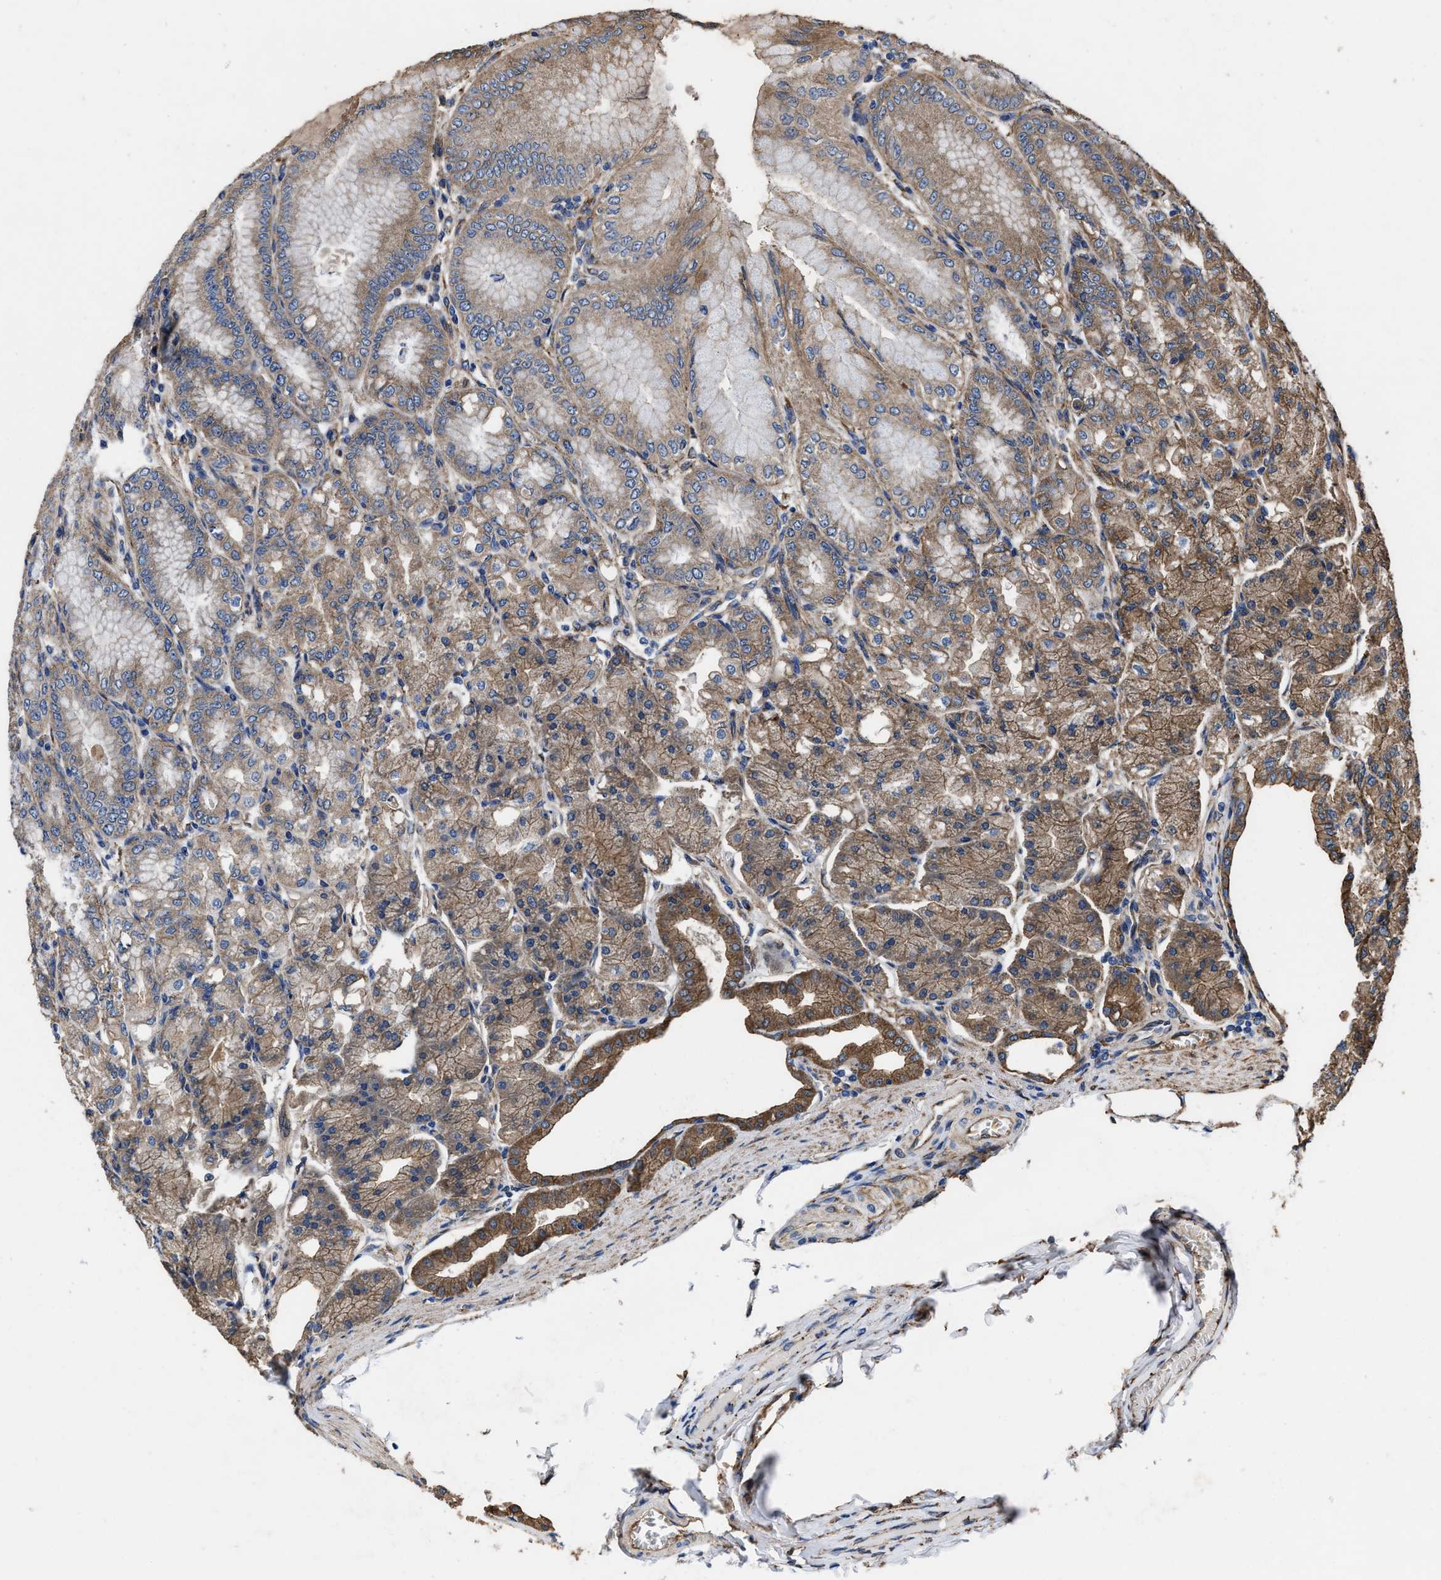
{"staining": {"intensity": "moderate", "quantity": "25%-75%", "location": "cytoplasmic/membranous"}, "tissue": "stomach", "cell_type": "Glandular cells", "image_type": "normal", "snomed": [{"axis": "morphology", "description": "Normal tissue, NOS"}, {"axis": "topography", "description": "Stomach, lower"}], "caption": "Stomach stained with immunohistochemistry (IHC) demonstrates moderate cytoplasmic/membranous positivity in about 25%-75% of glandular cells. Using DAB (3,3'-diaminobenzidine) (brown) and hematoxylin (blue) stains, captured at high magnification using brightfield microscopy.", "gene": "IDNK", "patient": {"sex": "male", "age": 71}}